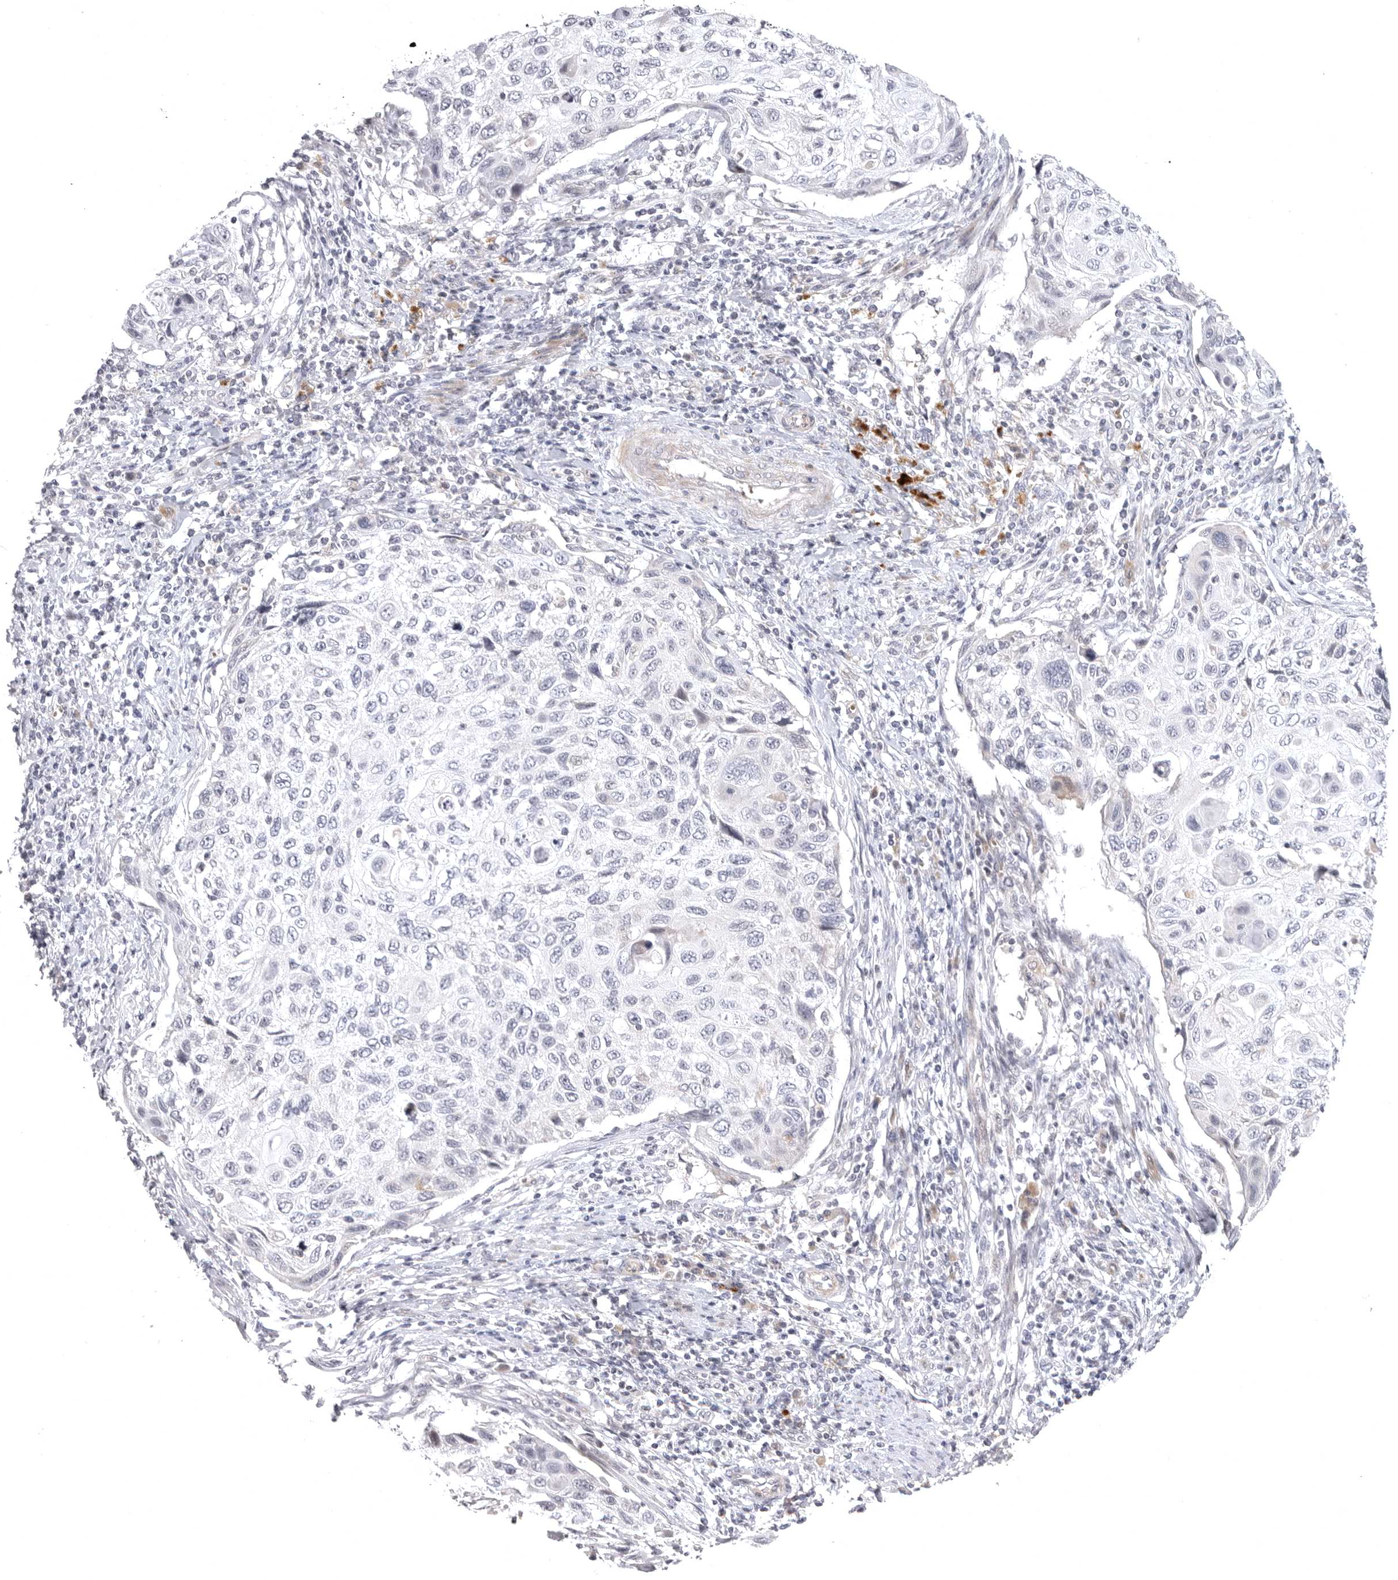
{"staining": {"intensity": "negative", "quantity": "none", "location": "none"}, "tissue": "cervical cancer", "cell_type": "Tumor cells", "image_type": "cancer", "snomed": [{"axis": "morphology", "description": "Squamous cell carcinoma, NOS"}, {"axis": "topography", "description": "Cervix"}], "caption": "This is an immunohistochemistry (IHC) photomicrograph of human cervical cancer. There is no positivity in tumor cells.", "gene": "CD300LD", "patient": {"sex": "female", "age": 70}}